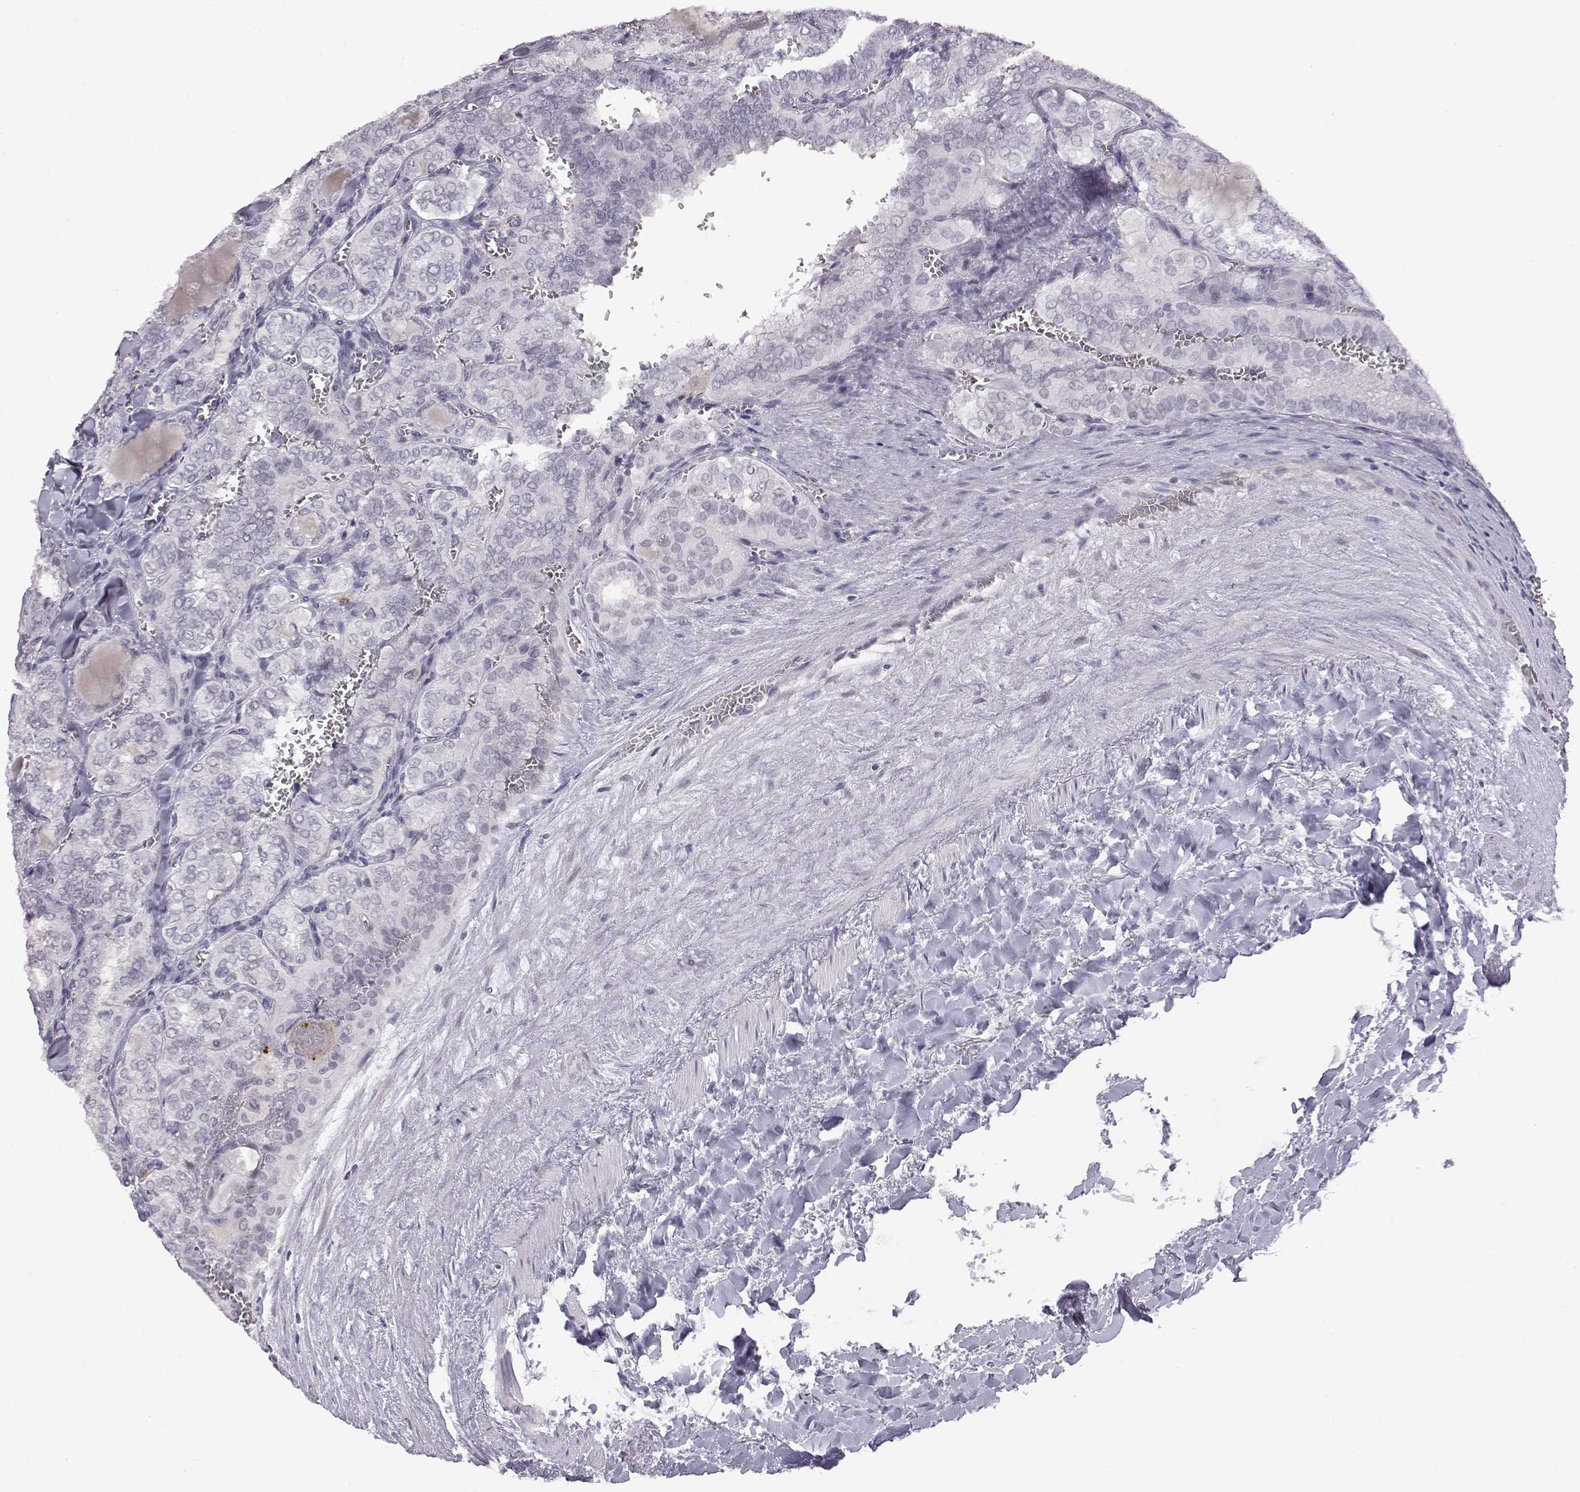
{"staining": {"intensity": "negative", "quantity": "none", "location": "none"}, "tissue": "thyroid cancer", "cell_type": "Tumor cells", "image_type": "cancer", "snomed": [{"axis": "morphology", "description": "Papillary adenocarcinoma, NOS"}, {"axis": "topography", "description": "Thyroid gland"}], "caption": "Micrograph shows no protein staining in tumor cells of thyroid cancer tissue. The staining was performed using DAB (3,3'-diaminobenzidine) to visualize the protein expression in brown, while the nuclei were stained in blue with hematoxylin (Magnification: 20x).", "gene": "VGF", "patient": {"sex": "female", "age": 41}}